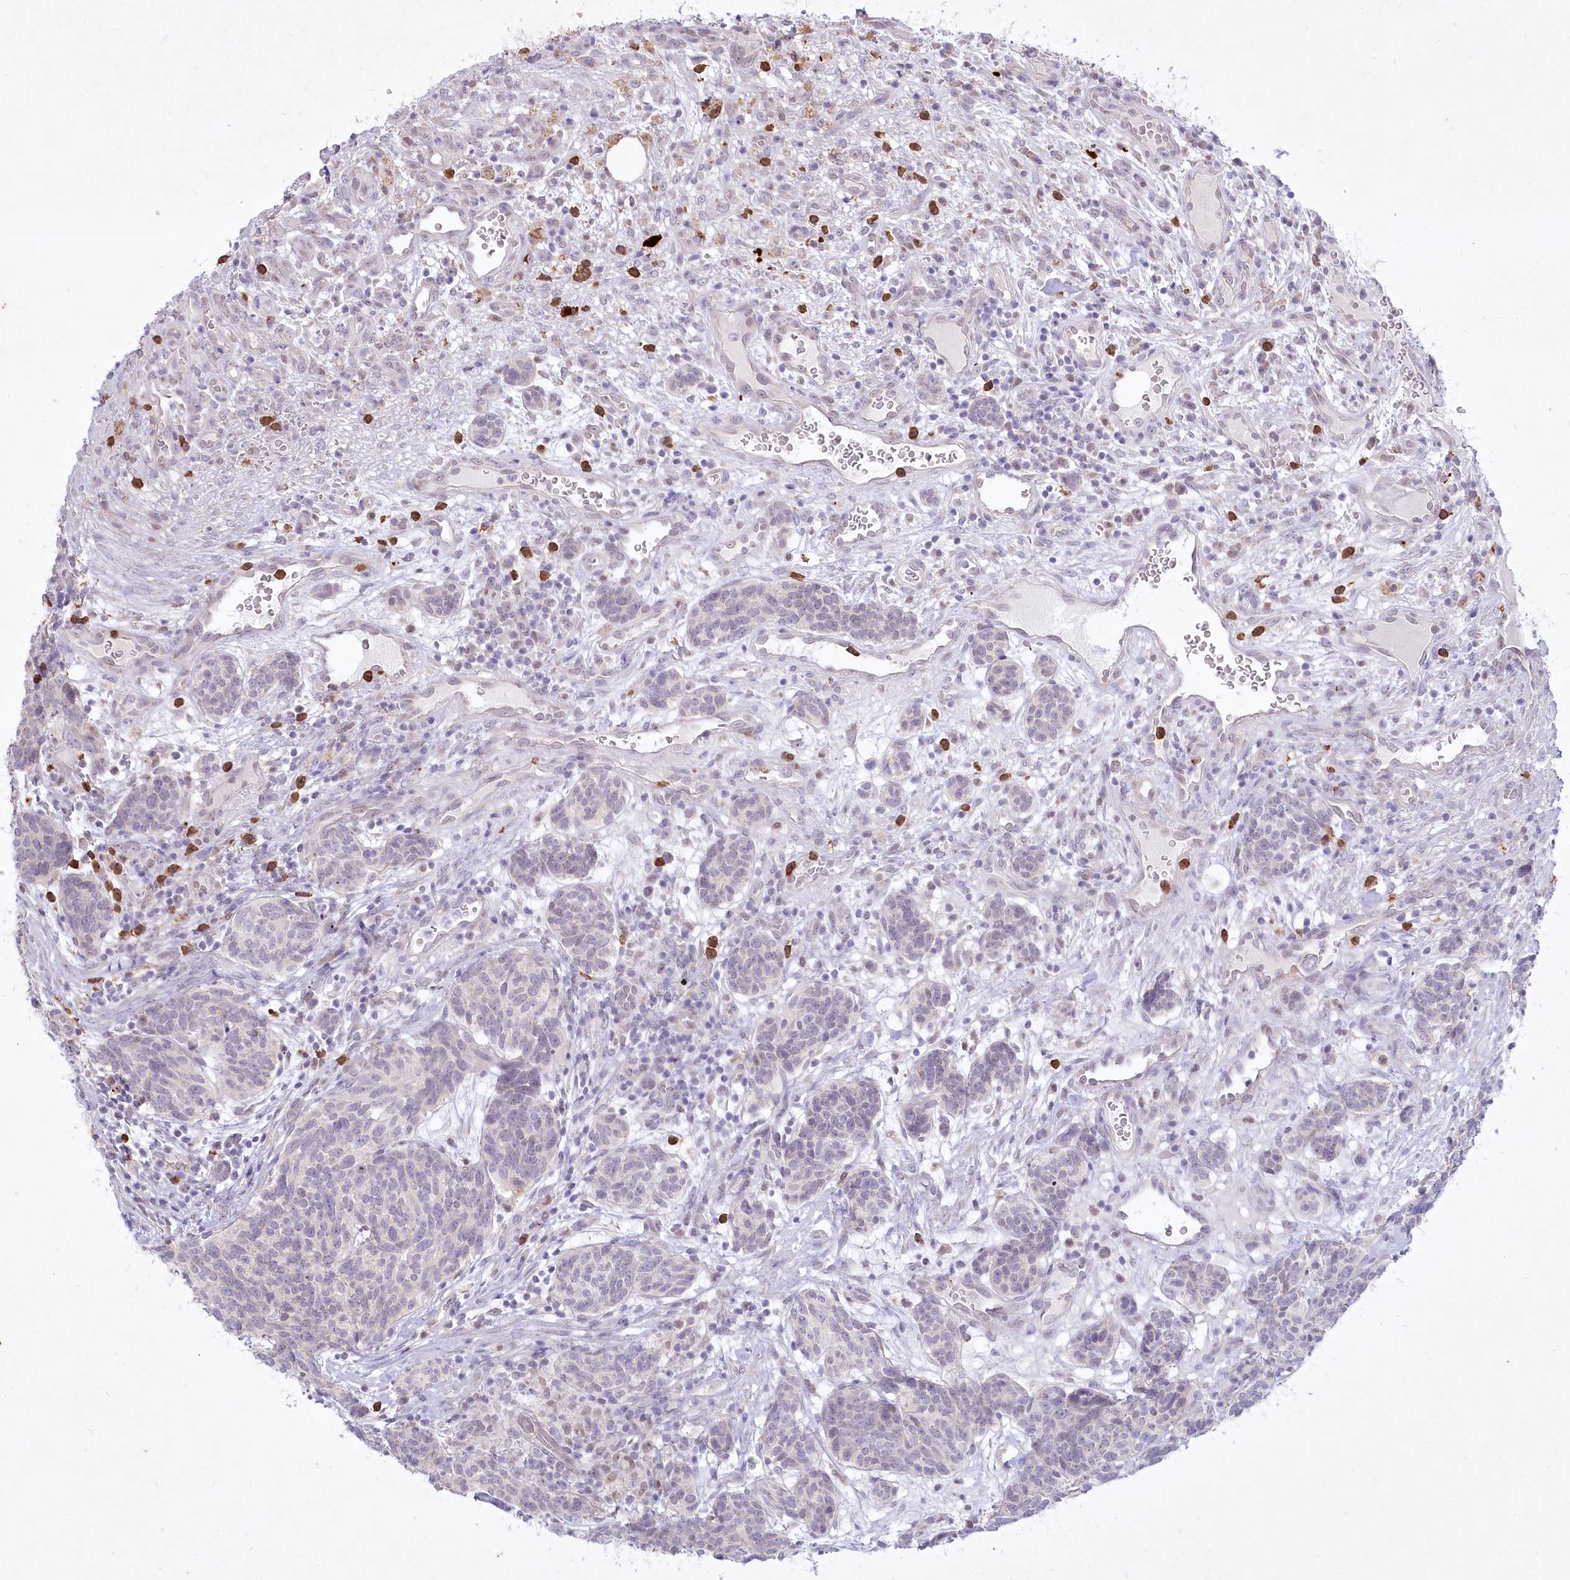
{"staining": {"intensity": "negative", "quantity": "none", "location": "none"}, "tissue": "carcinoid", "cell_type": "Tumor cells", "image_type": "cancer", "snomed": [{"axis": "morphology", "description": "Carcinoid, malignant, NOS"}, {"axis": "topography", "description": "Lung"}], "caption": "Tumor cells show no significant positivity in malignant carcinoid. (DAB (3,3'-diaminobenzidine) immunohistochemistry, high magnification).", "gene": "ABITRAM", "patient": {"sex": "female", "age": 46}}